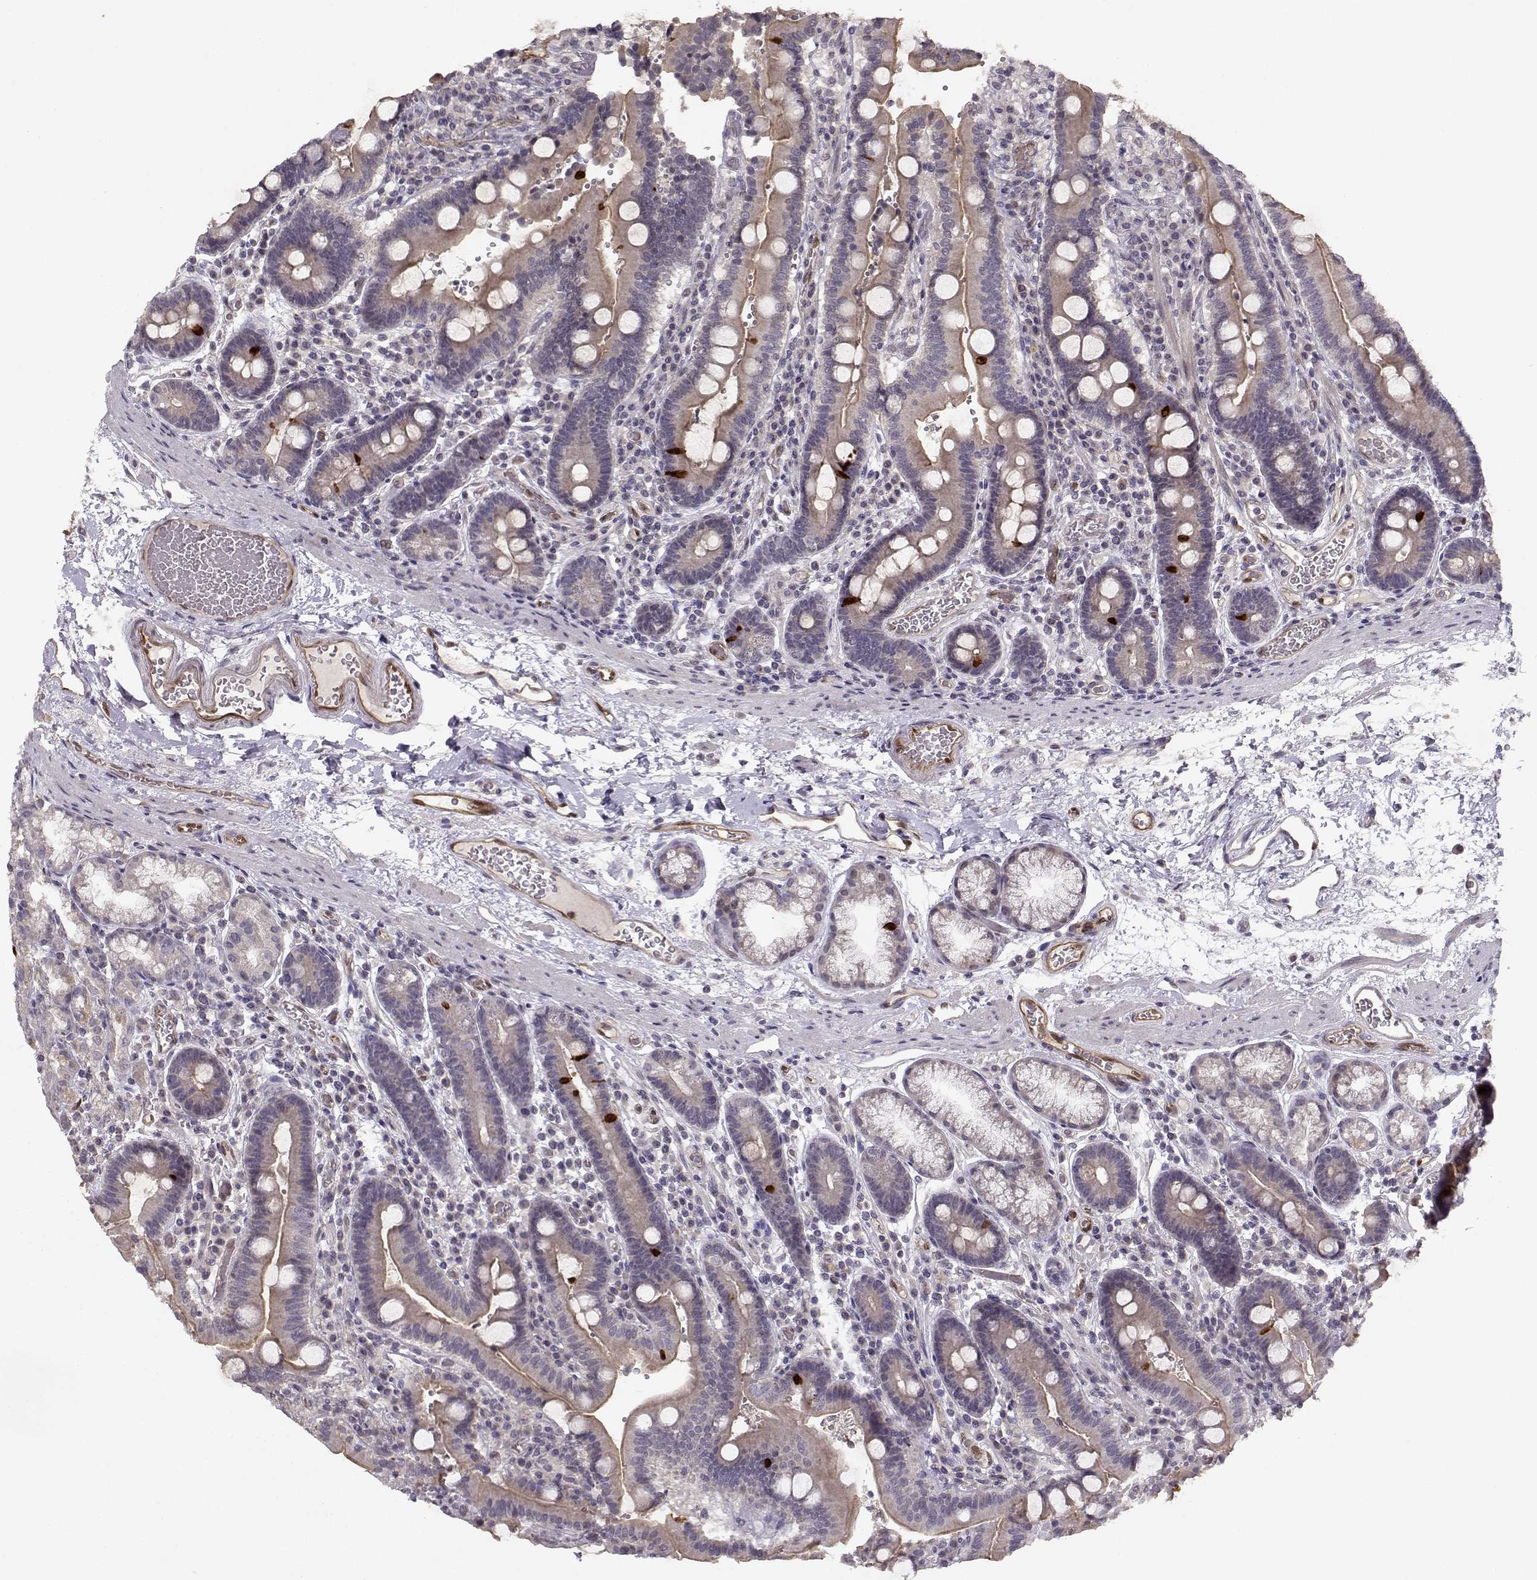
{"staining": {"intensity": "strong", "quantity": "<25%", "location": "cytoplasmic/membranous"}, "tissue": "duodenum", "cell_type": "Glandular cells", "image_type": "normal", "snomed": [{"axis": "morphology", "description": "Normal tissue, NOS"}, {"axis": "topography", "description": "Duodenum"}], "caption": "This micrograph demonstrates IHC staining of unremarkable duodenum, with medium strong cytoplasmic/membranous positivity in about <25% of glandular cells.", "gene": "BMX", "patient": {"sex": "female", "age": 62}}